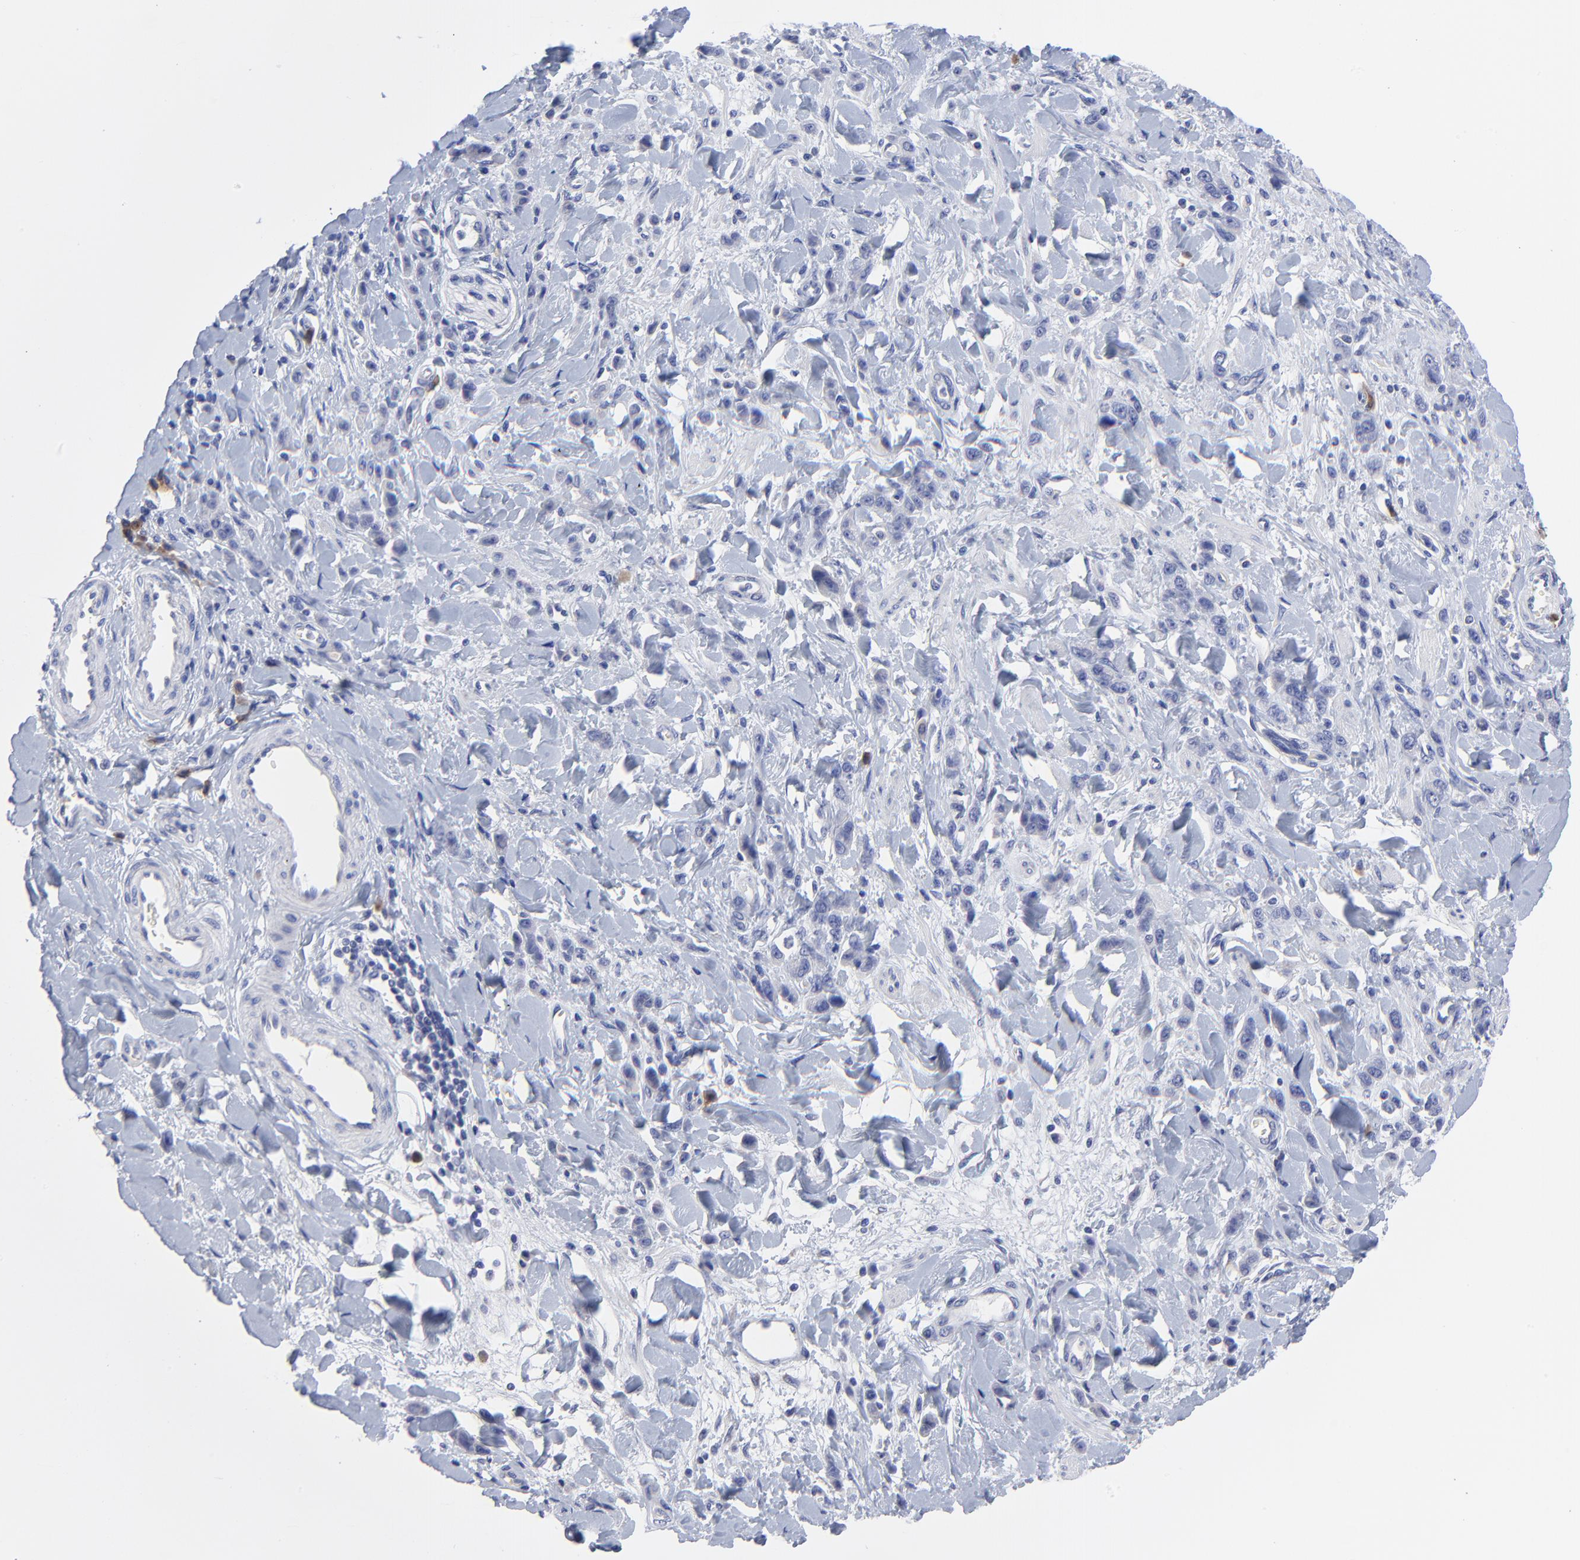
{"staining": {"intensity": "negative", "quantity": "none", "location": "none"}, "tissue": "stomach cancer", "cell_type": "Tumor cells", "image_type": "cancer", "snomed": [{"axis": "morphology", "description": "Normal tissue, NOS"}, {"axis": "morphology", "description": "Adenocarcinoma, NOS"}, {"axis": "topography", "description": "Stomach"}], "caption": "Adenocarcinoma (stomach) was stained to show a protein in brown. There is no significant staining in tumor cells.", "gene": "LAX1", "patient": {"sex": "male", "age": 82}}